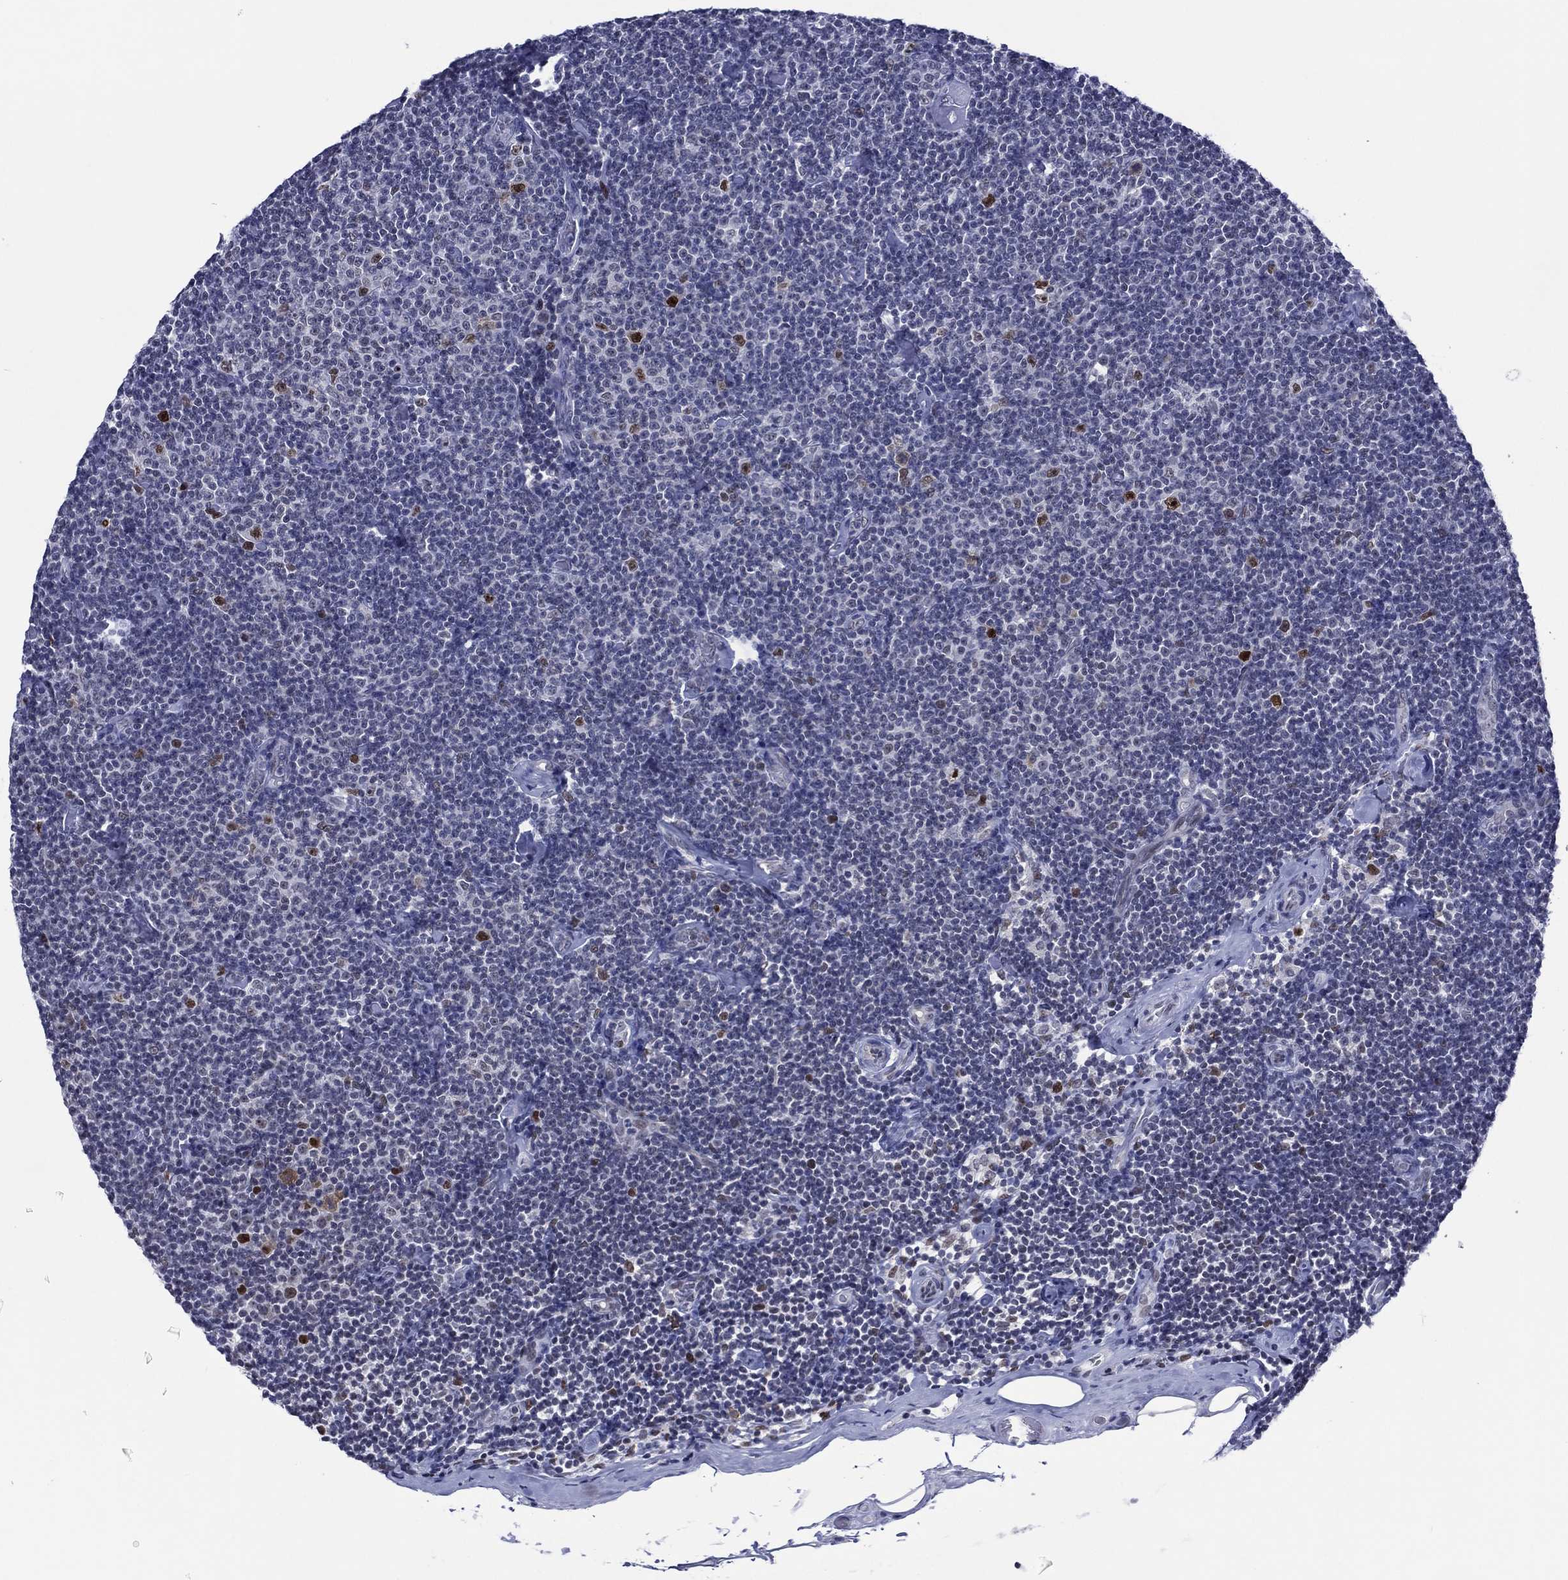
{"staining": {"intensity": "strong", "quantity": "<25%", "location": "nuclear"}, "tissue": "lymphoma", "cell_type": "Tumor cells", "image_type": "cancer", "snomed": [{"axis": "morphology", "description": "Malignant lymphoma, non-Hodgkin's type, Low grade"}, {"axis": "topography", "description": "Lymph node"}], "caption": "Immunohistochemical staining of human malignant lymphoma, non-Hodgkin's type (low-grade) exhibits medium levels of strong nuclear staining in approximately <25% of tumor cells. The staining is performed using DAB brown chromogen to label protein expression. The nuclei are counter-stained blue using hematoxylin.", "gene": "GATA6", "patient": {"sex": "male", "age": 81}}